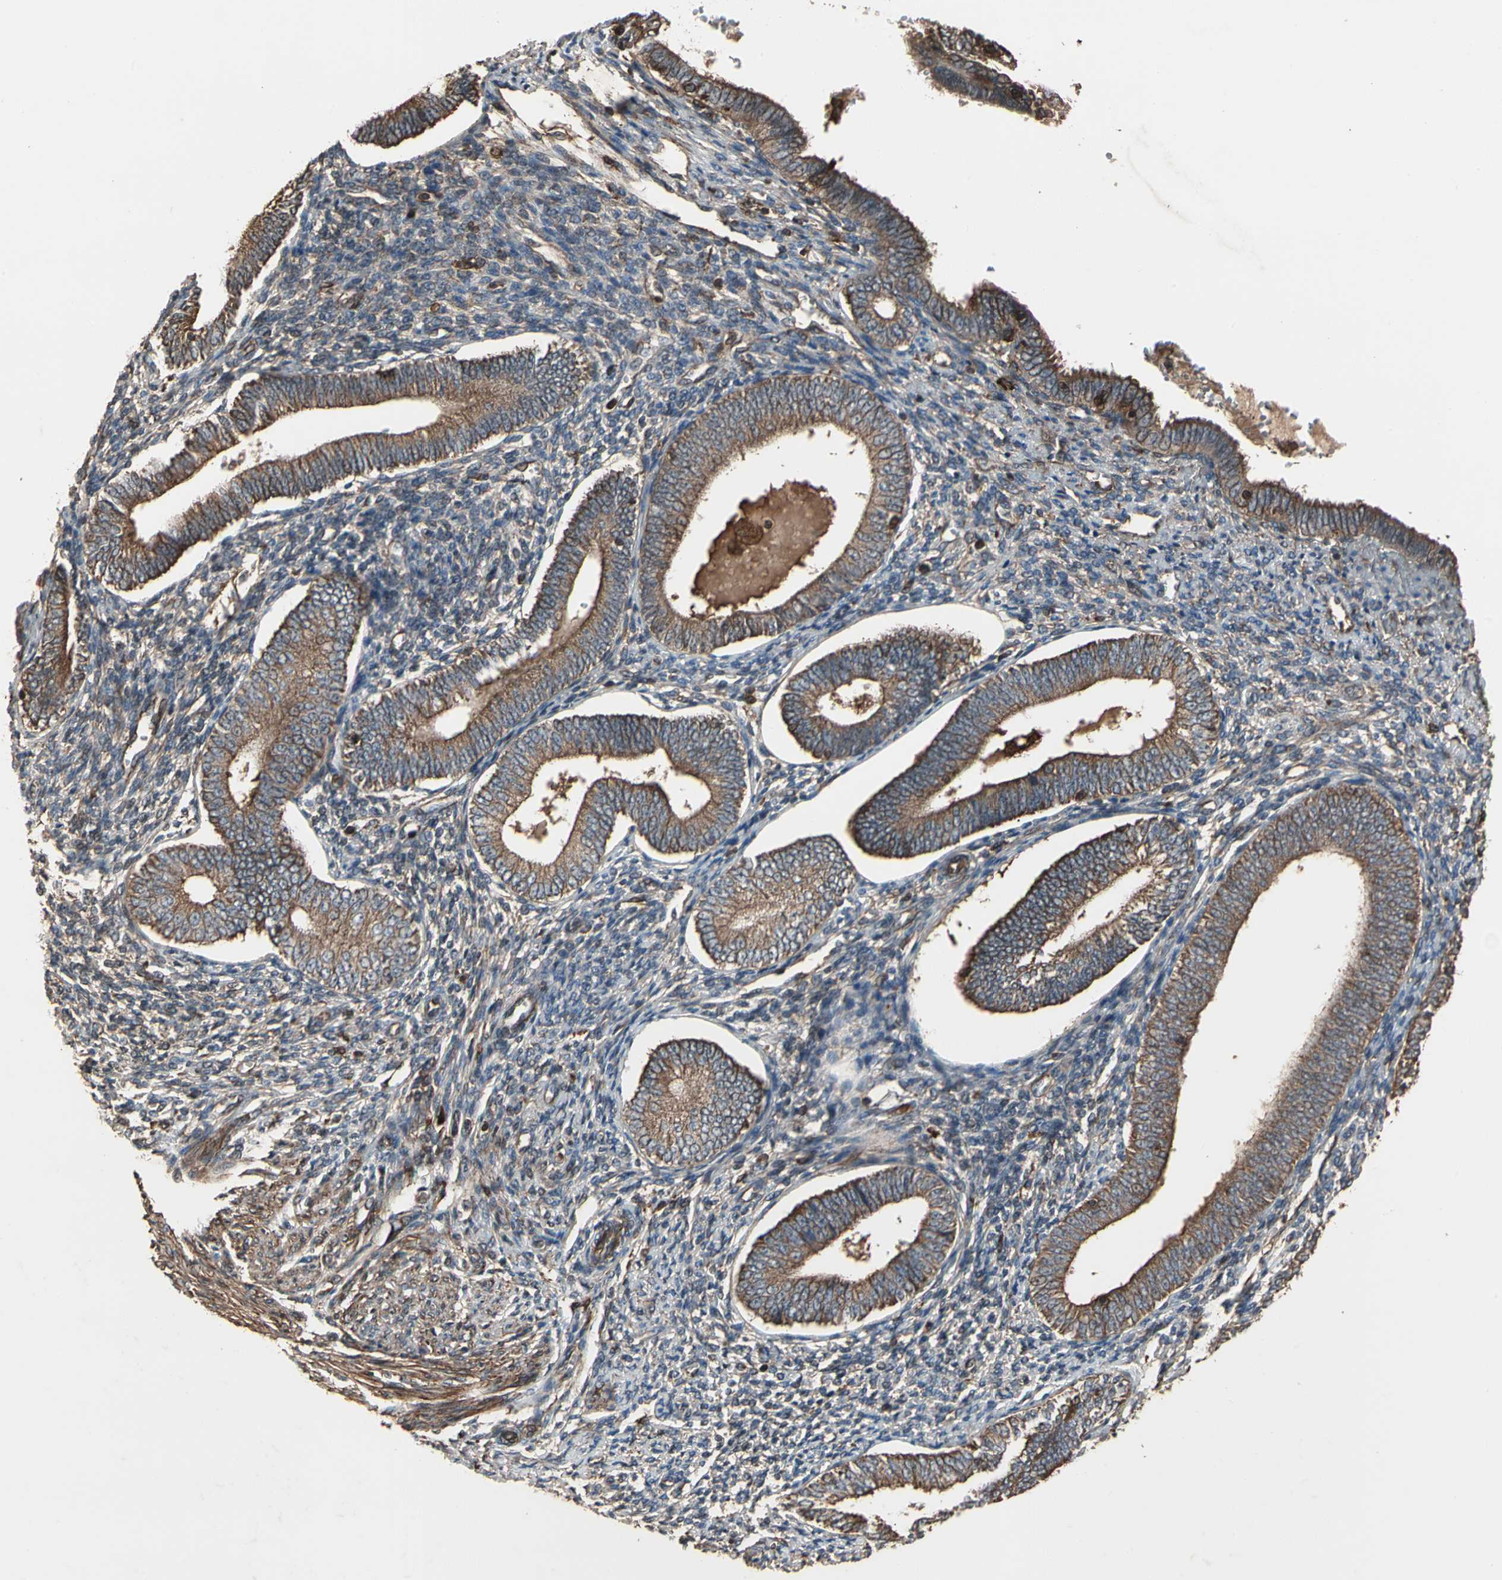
{"staining": {"intensity": "moderate", "quantity": "<25%", "location": "cytoplasmic/membranous"}, "tissue": "endometrium", "cell_type": "Cells in endometrial stroma", "image_type": "normal", "snomed": [{"axis": "morphology", "description": "Normal tissue, NOS"}, {"axis": "topography", "description": "Endometrium"}], "caption": "Unremarkable endometrium shows moderate cytoplasmic/membranous staining in about <25% of cells in endometrial stroma The protein of interest is shown in brown color, while the nuclei are stained blue..", "gene": "AGBL2", "patient": {"sex": "female", "age": 82}}